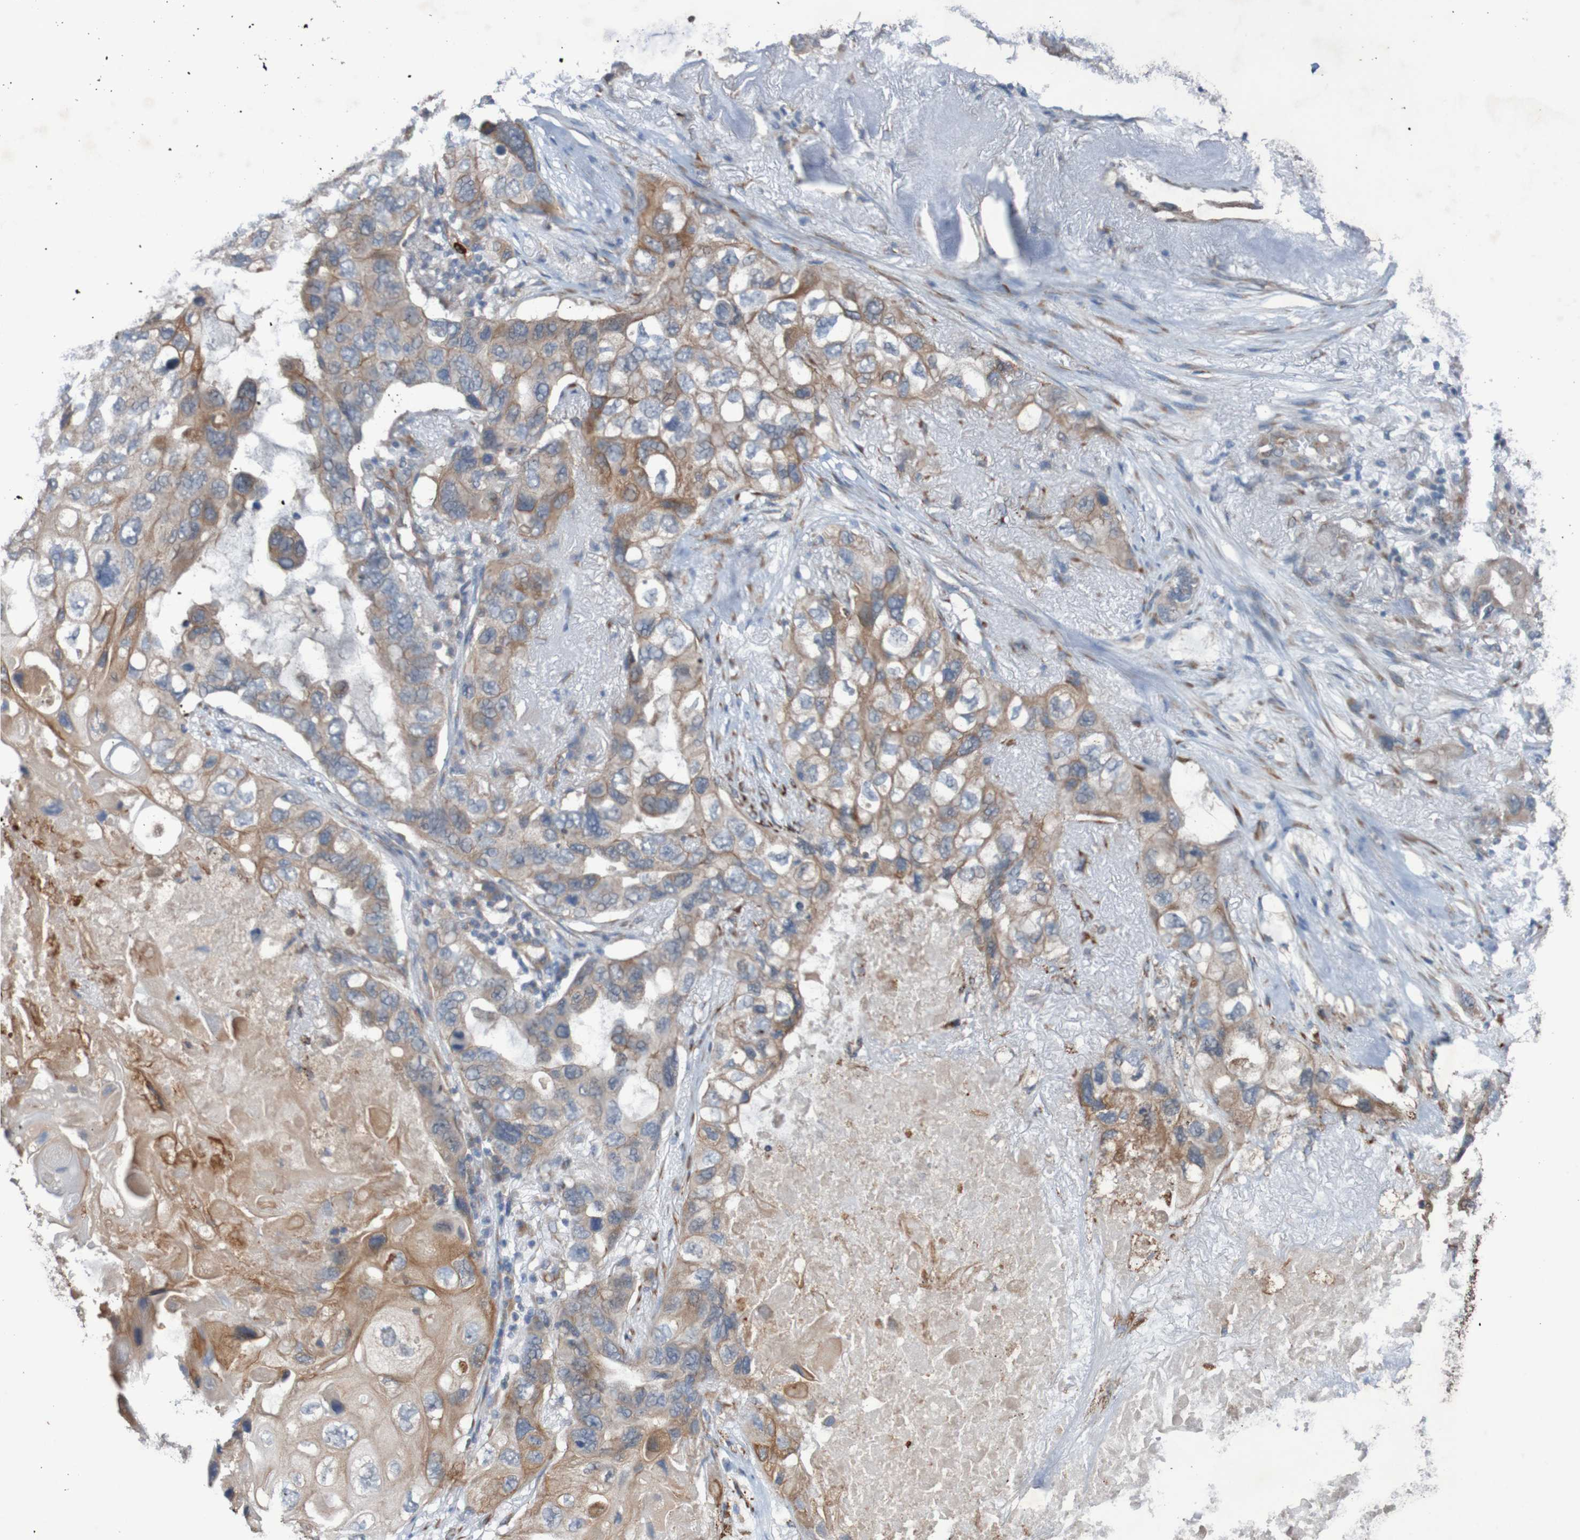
{"staining": {"intensity": "moderate", "quantity": ">75%", "location": "cytoplasmic/membranous"}, "tissue": "lung cancer", "cell_type": "Tumor cells", "image_type": "cancer", "snomed": [{"axis": "morphology", "description": "Squamous cell carcinoma, NOS"}, {"axis": "topography", "description": "Lung"}], "caption": "Protein expression analysis of human lung squamous cell carcinoma reveals moderate cytoplasmic/membranous positivity in about >75% of tumor cells. (Brightfield microscopy of DAB IHC at high magnification).", "gene": "ST8SIA6", "patient": {"sex": "female", "age": 73}}